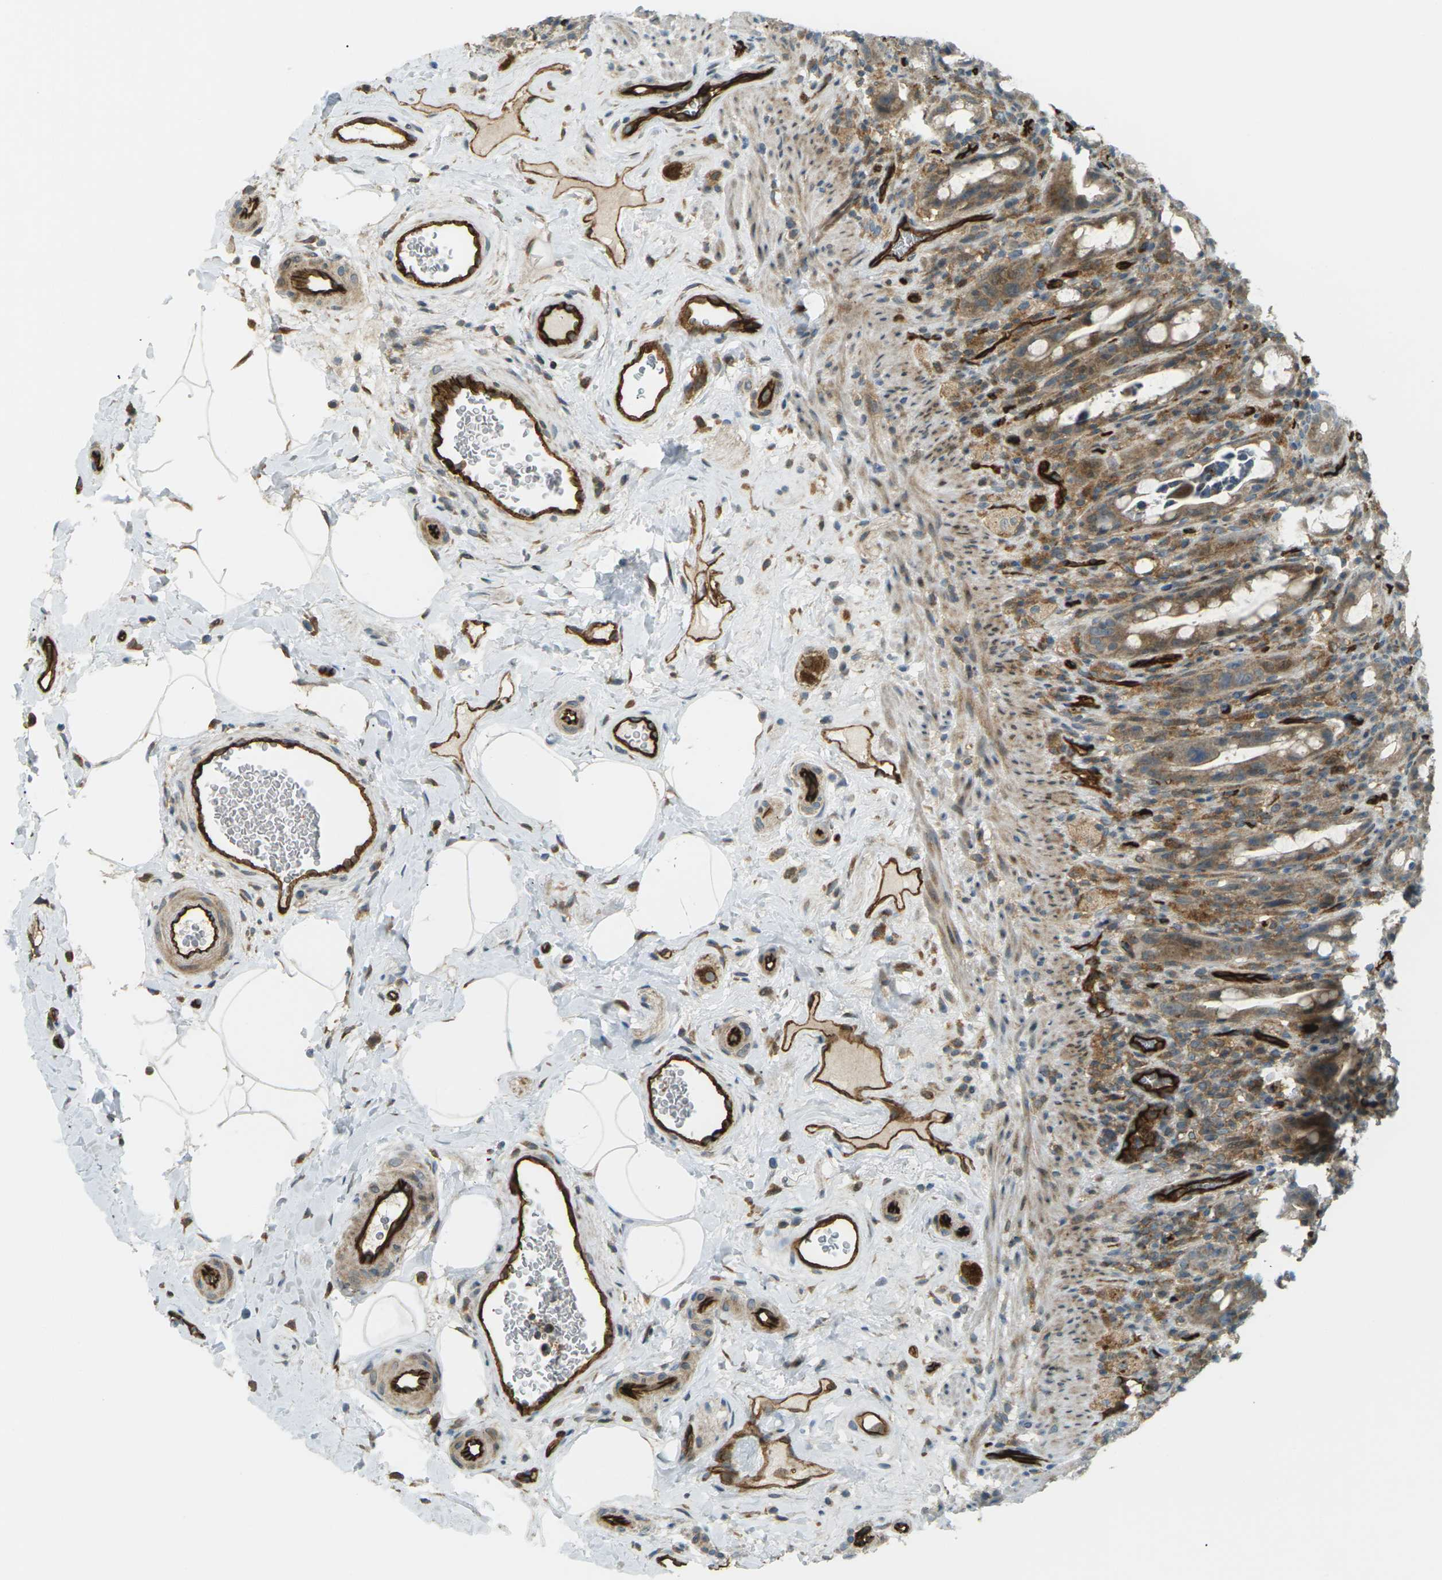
{"staining": {"intensity": "moderate", "quantity": ">75%", "location": "cytoplasmic/membranous"}, "tissue": "rectum", "cell_type": "Glandular cells", "image_type": "normal", "snomed": [{"axis": "morphology", "description": "Normal tissue, NOS"}, {"axis": "topography", "description": "Rectum"}], "caption": "Immunohistochemistry (IHC) micrograph of normal rectum: rectum stained using IHC demonstrates medium levels of moderate protein expression localized specifically in the cytoplasmic/membranous of glandular cells, appearing as a cytoplasmic/membranous brown color.", "gene": "S1PR1", "patient": {"sex": "male", "age": 44}}